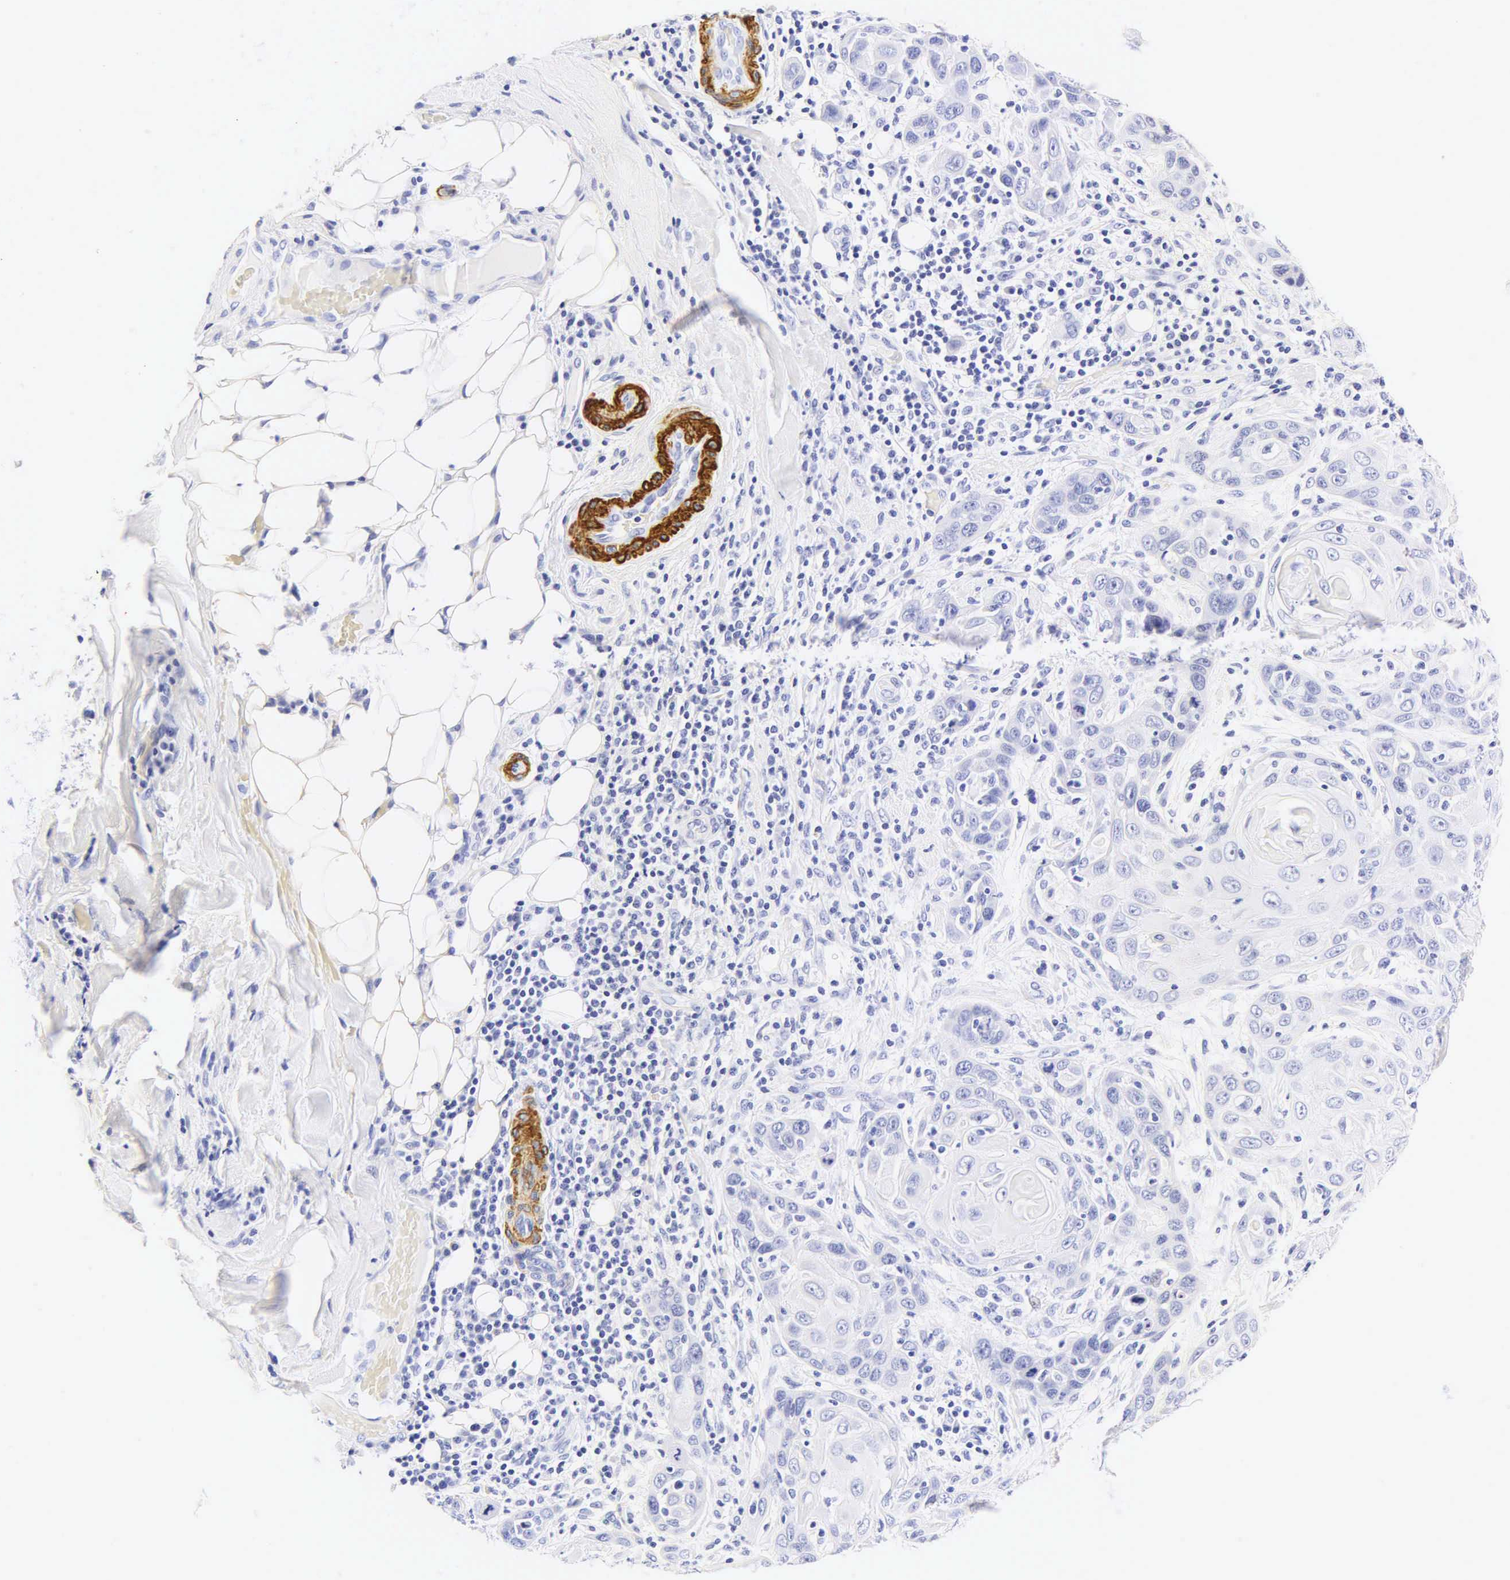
{"staining": {"intensity": "negative", "quantity": "none", "location": "none"}, "tissue": "skin cancer", "cell_type": "Tumor cells", "image_type": "cancer", "snomed": [{"axis": "morphology", "description": "Squamous cell carcinoma, NOS"}, {"axis": "topography", "description": "Skin"}], "caption": "Image shows no significant protein expression in tumor cells of squamous cell carcinoma (skin).", "gene": "CALD1", "patient": {"sex": "male", "age": 84}}